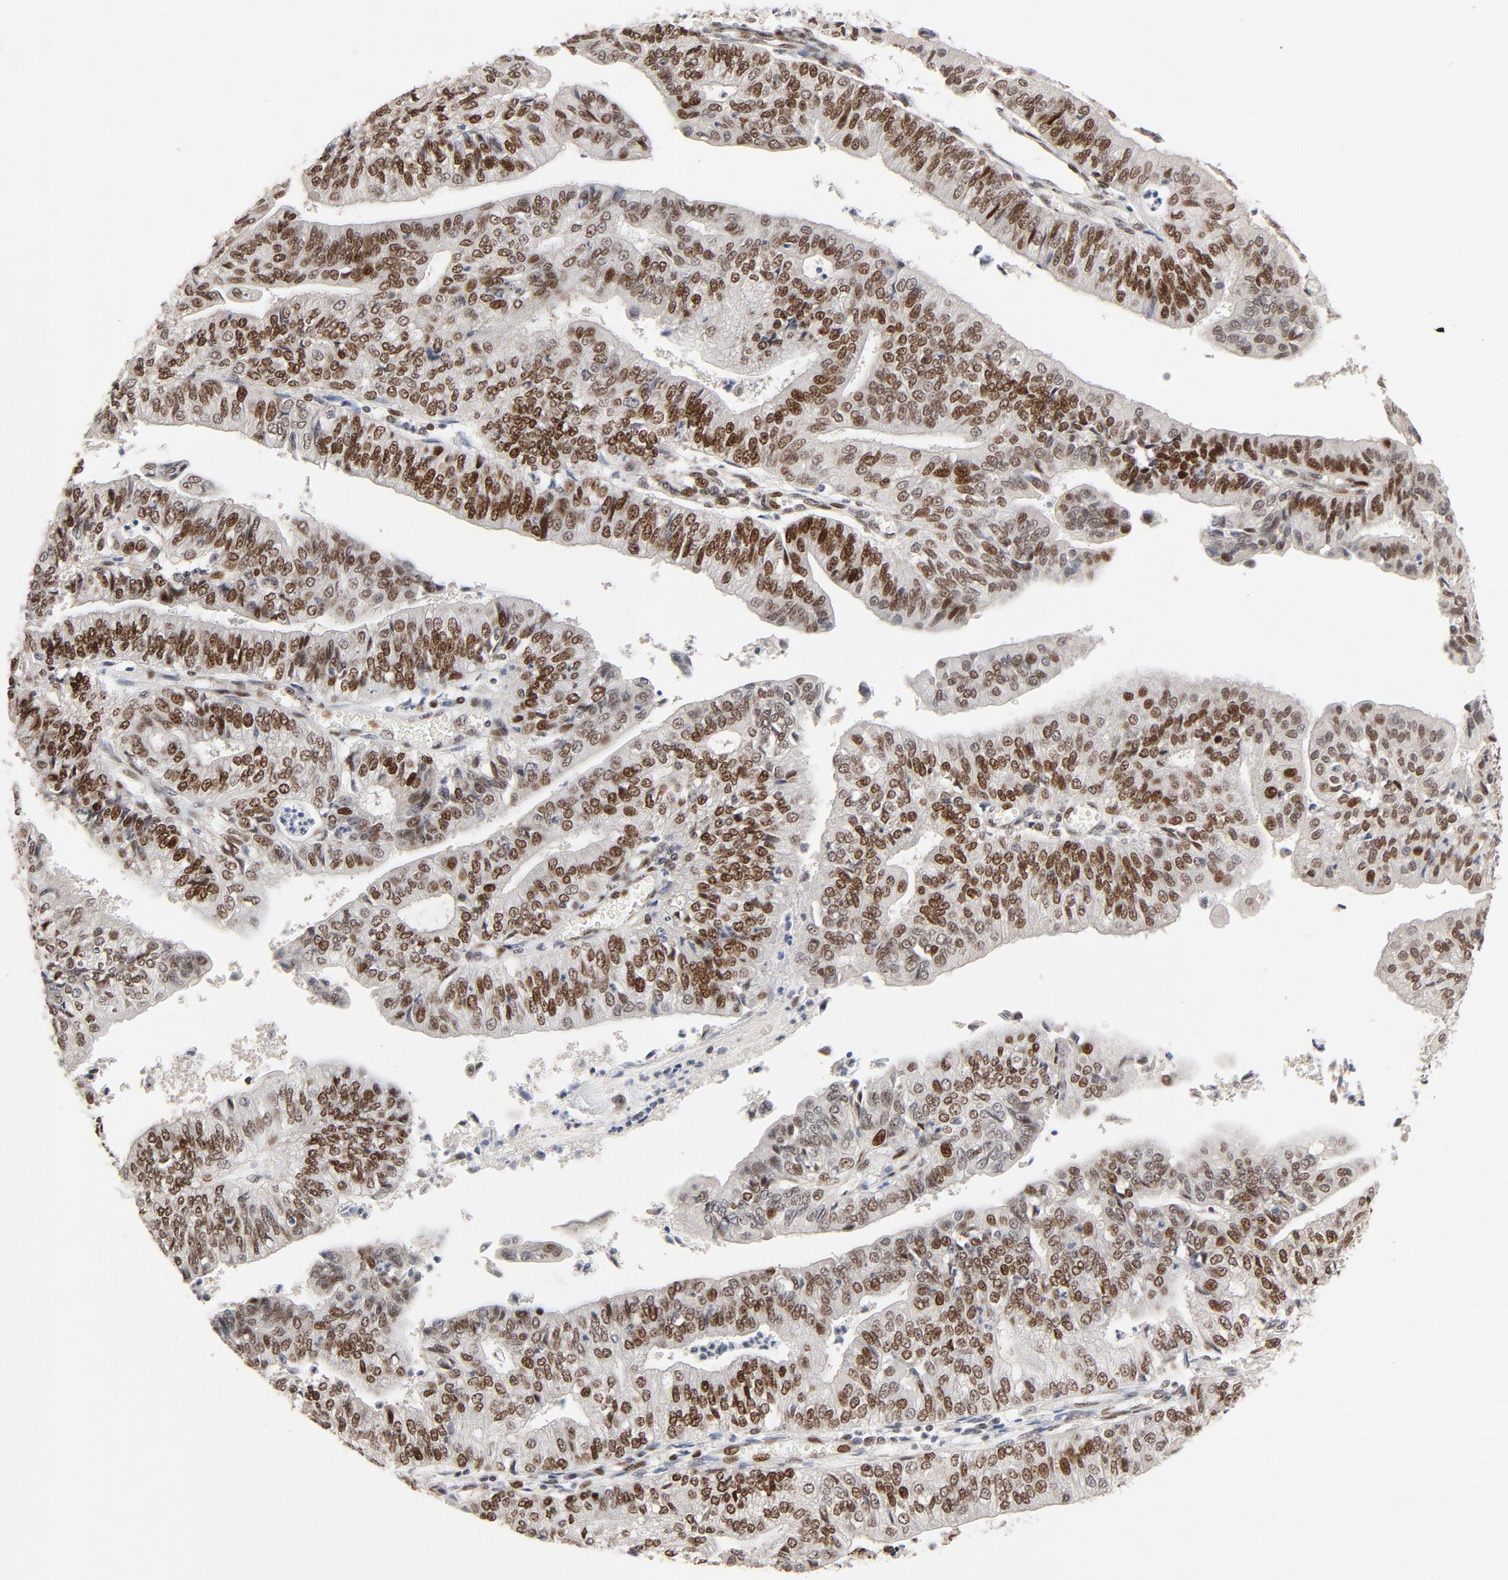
{"staining": {"intensity": "moderate", "quantity": ">75%", "location": "nuclear"}, "tissue": "endometrial cancer", "cell_type": "Tumor cells", "image_type": "cancer", "snomed": [{"axis": "morphology", "description": "Adenocarcinoma, NOS"}, {"axis": "topography", "description": "Endometrium"}], "caption": "Protein staining of endometrial cancer tissue reveals moderate nuclear expression in approximately >75% of tumor cells.", "gene": "GTF2I", "patient": {"sex": "female", "age": 59}}